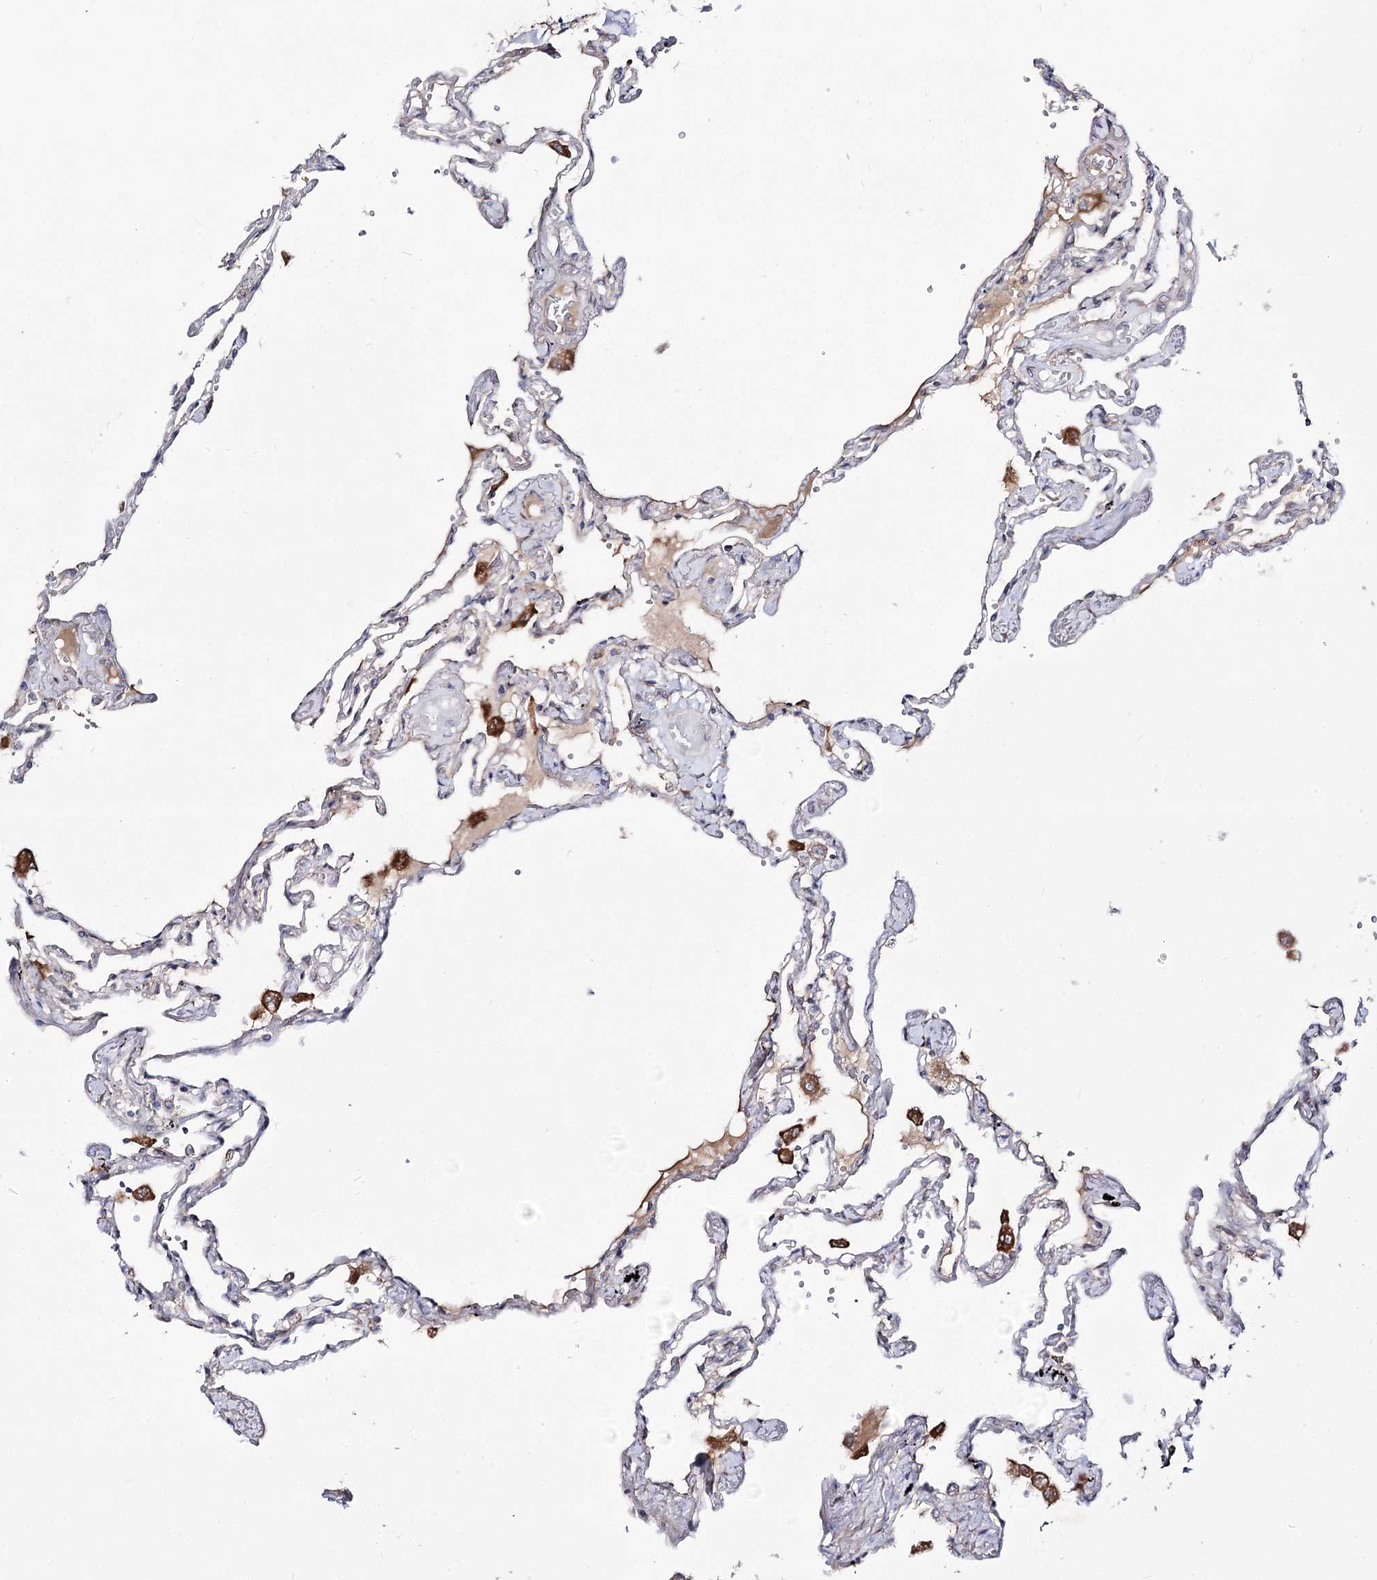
{"staining": {"intensity": "negative", "quantity": "none", "location": "none"}, "tissue": "lung", "cell_type": "Alveolar cells", "image_type": "normal", "snomed": [{"axis": "morphology", "description": "Normal tissue, NOS"}, {"axis": "topography", "description": "Lung"}], "caption": "This is an immunohistochemistry micrograph of unremarkable lung. There is no staining in alveolar cells.", "gene": "C11orf80", "patient": {"sex": "female", "age": 67}}